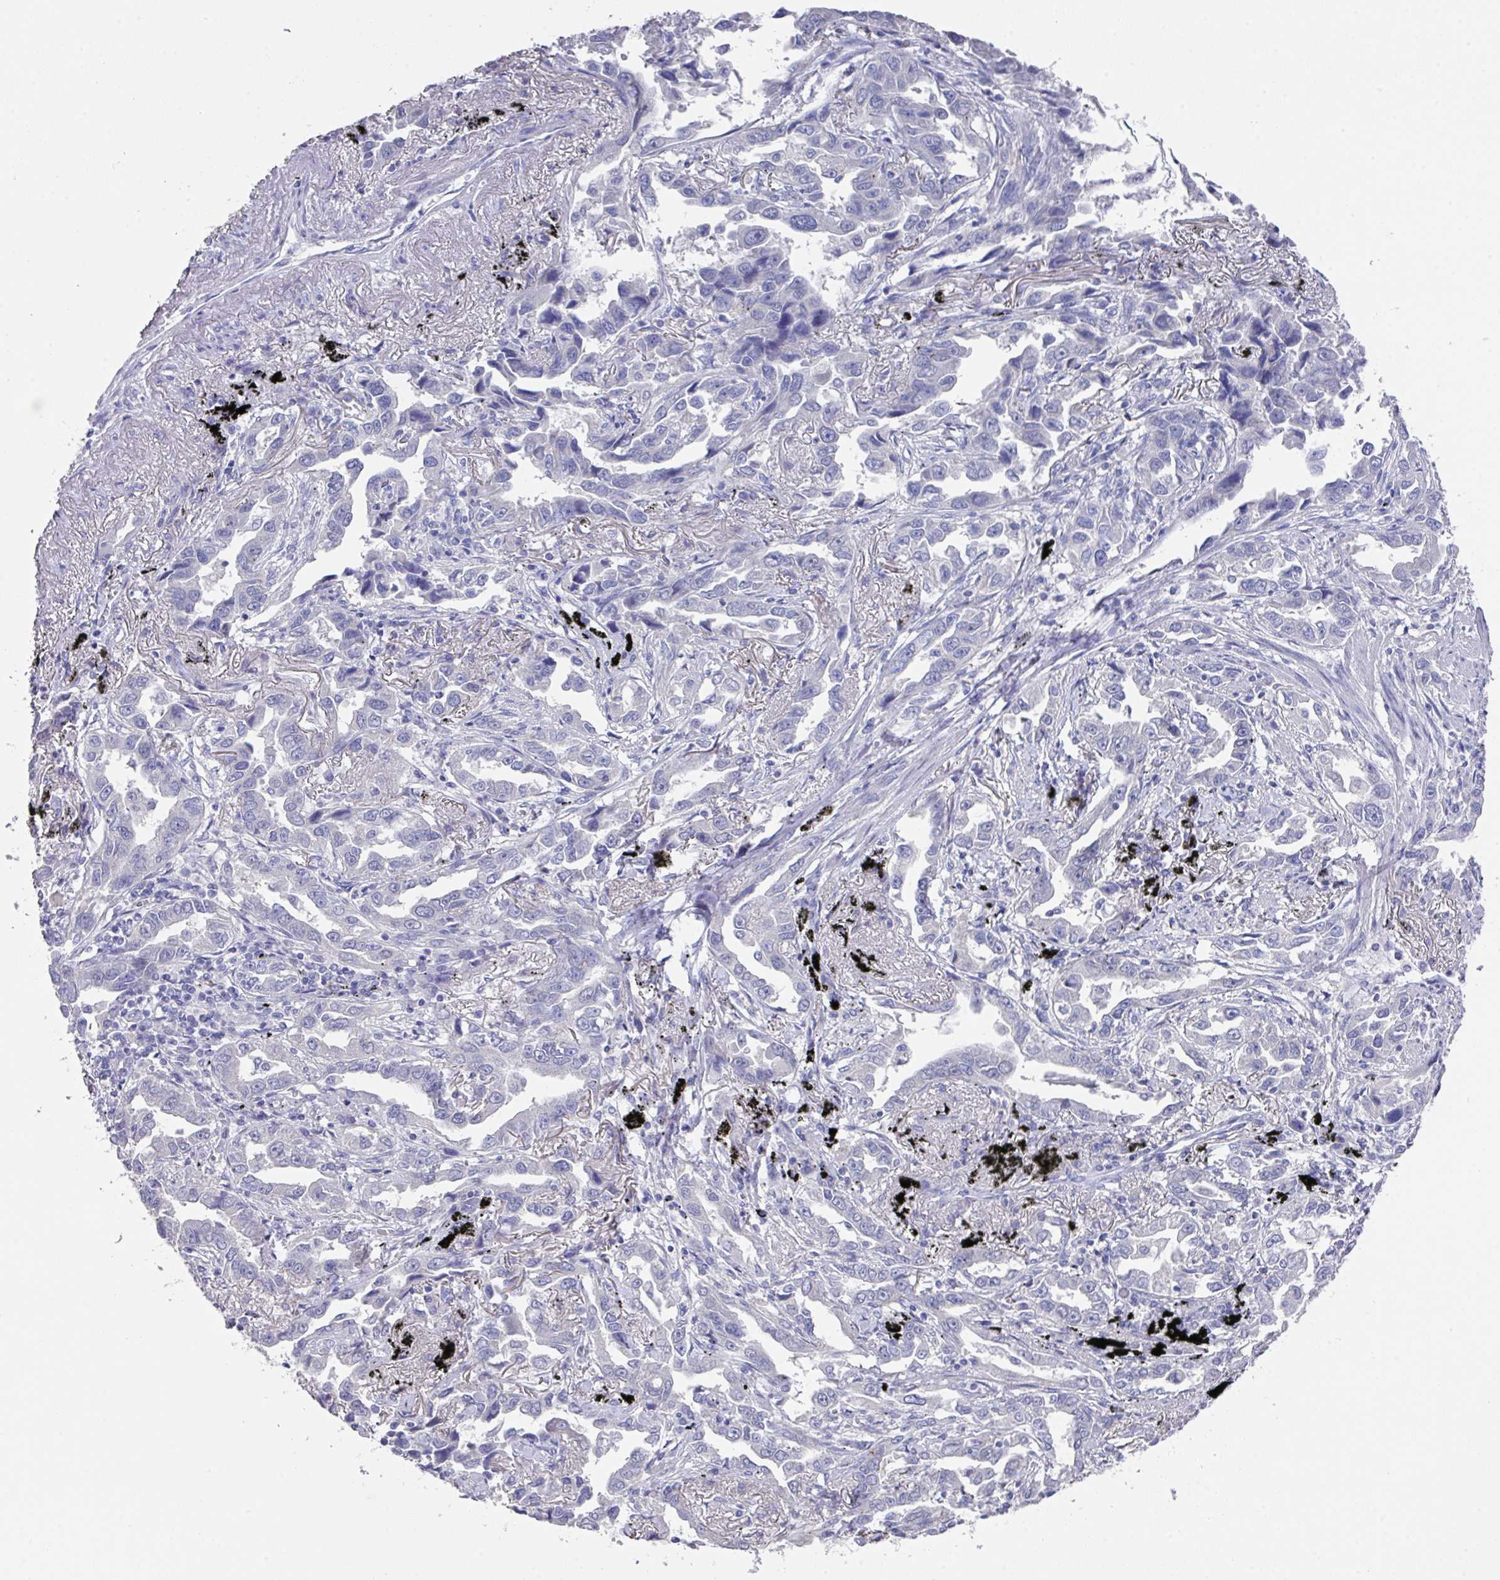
{"staining": {"intensity": "negative", "quantity": "none", "location": "none"}, "tissue": "lung cancer", "cell_type": "Tumor cells", "image_type": "cancer", "snomed": [{"axis": "morphology", "description": "Adenocarcinoma, NOS"}, {"axis": "topography", "description": "Lung"}], "caption": "Protein analysis of lung adenocarcinoma demonstrates no significant expression in tumor cells.", "gene": "DAZL", "patient": {"sex": "male", "age": 67}}